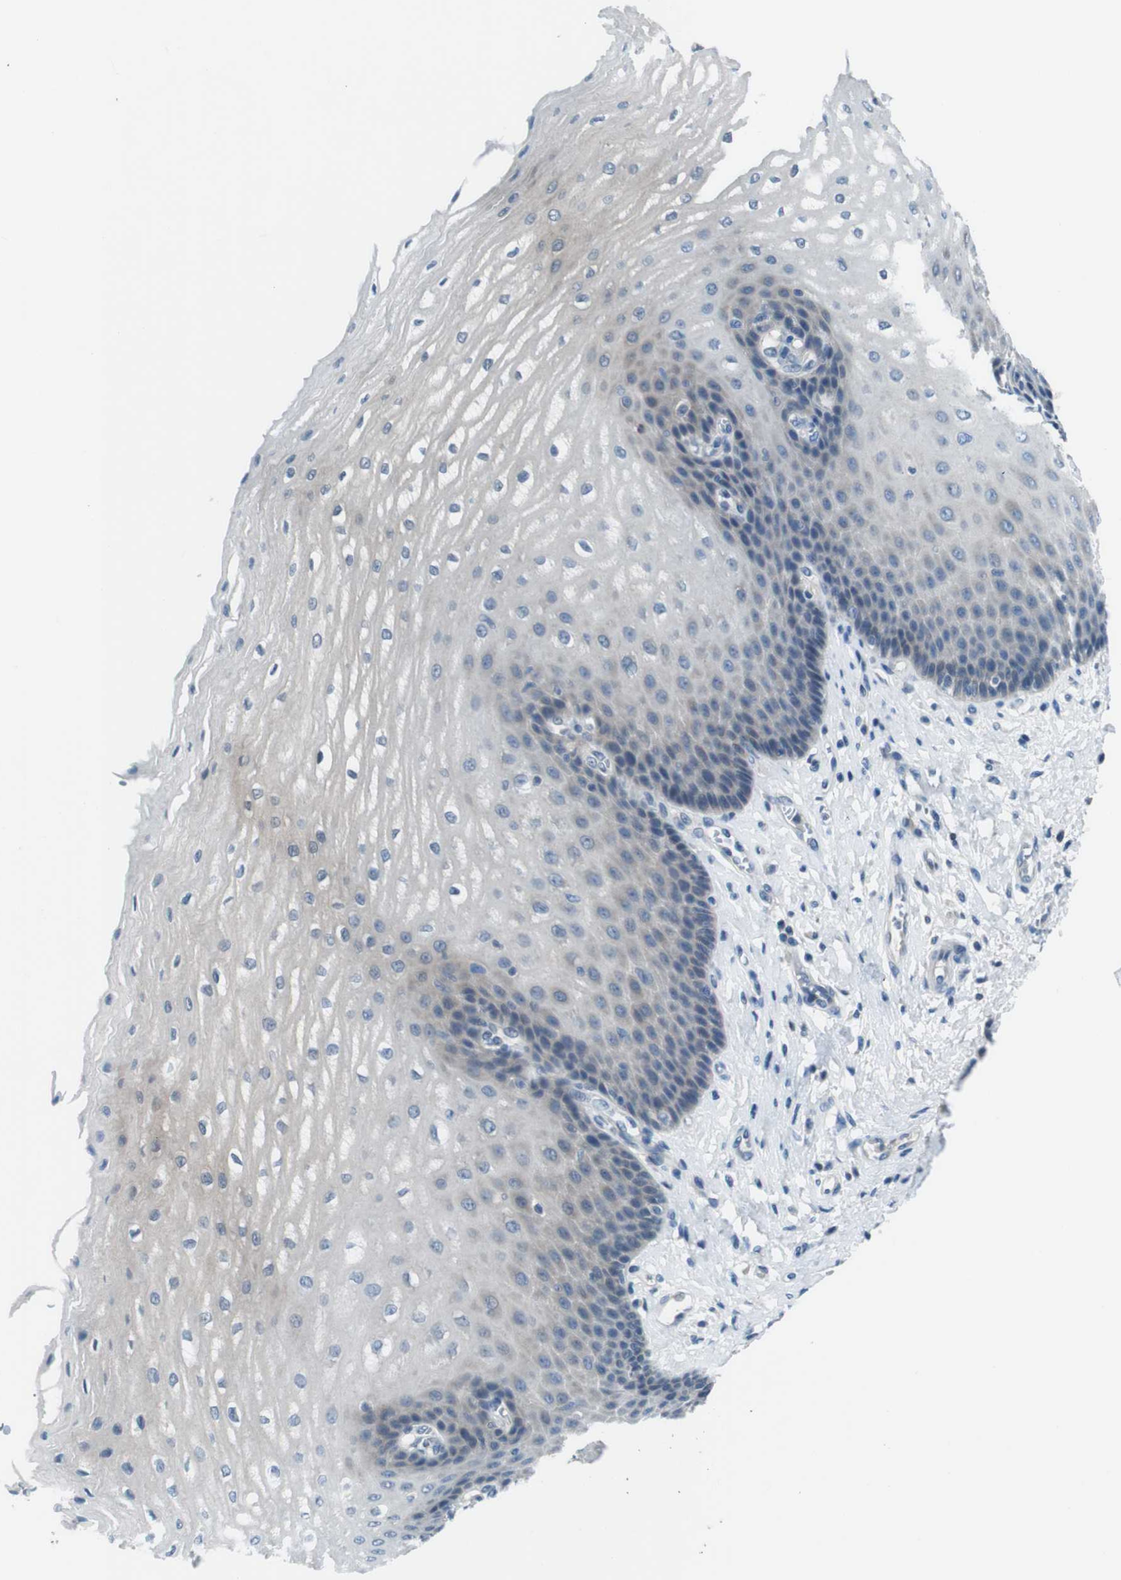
{"staining": {"intensity": "moderate", "quantity": "<25%", "location": "cytoplasmic/membranous"}, "tissue": "esophagus", "cell_type": "Squamous epithelial cells", "image_type": "normal", "snomed": [{"axis": "morphology", "description": "Normal tissue, NOS"}, {"axis": "topography", "description": "Esophagus"}], "caption": "Brown immunohistochemical staining in benign esophagus displays moderate cytoplasmic/membranous staining in approximately <25% of squamous epithelial cells.", "gene": "NANOS2", "patient": {"sex": "male", "age": 54}}